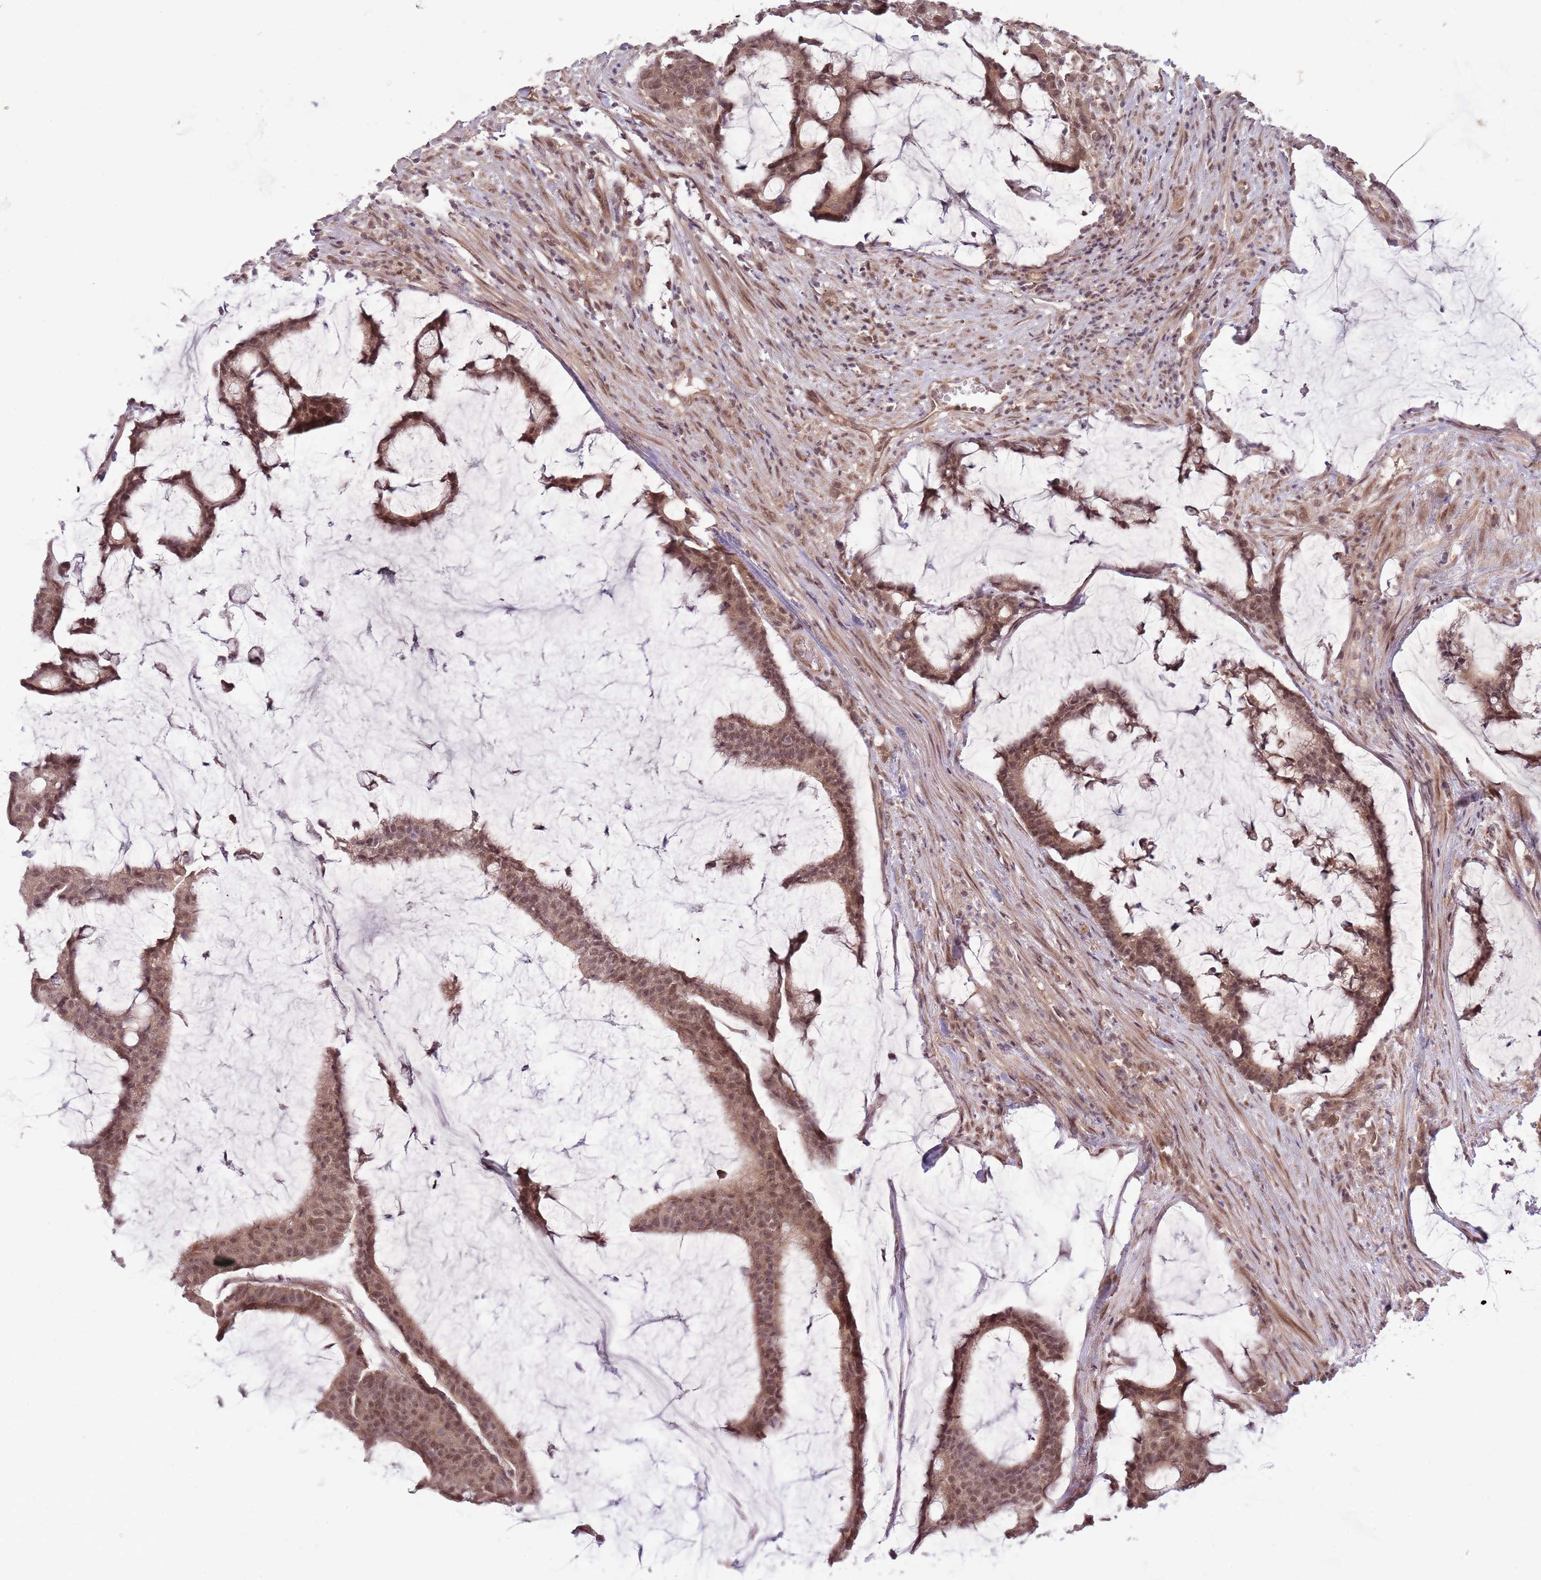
{"staining": {"intensity": "moderate", "quantity": ">75%", "location": "cytoplasmic/membranous,nuclear"}, "tissue": "colorectal cancer", "cell_type": "Tumor cells", "image_type": "cancer", "snomed": [{"axis": "morphology", "description": "Adenocarcinoma, NOS"}, {"axis": "topography", "description": "Colon"}], "caption": "Immunohistochemistry (DAB (3,3'-diaminobenzidine)) staining of adenocarcinoma (colorectal) exhibits moderate cytoplasmic/membranous and nuclear protein expression in approximately >75% of tumor cells. Nuclei are stained in blue.", "gene": "ADAMTS3", "patient": {"sex": "female", "age": 84}}